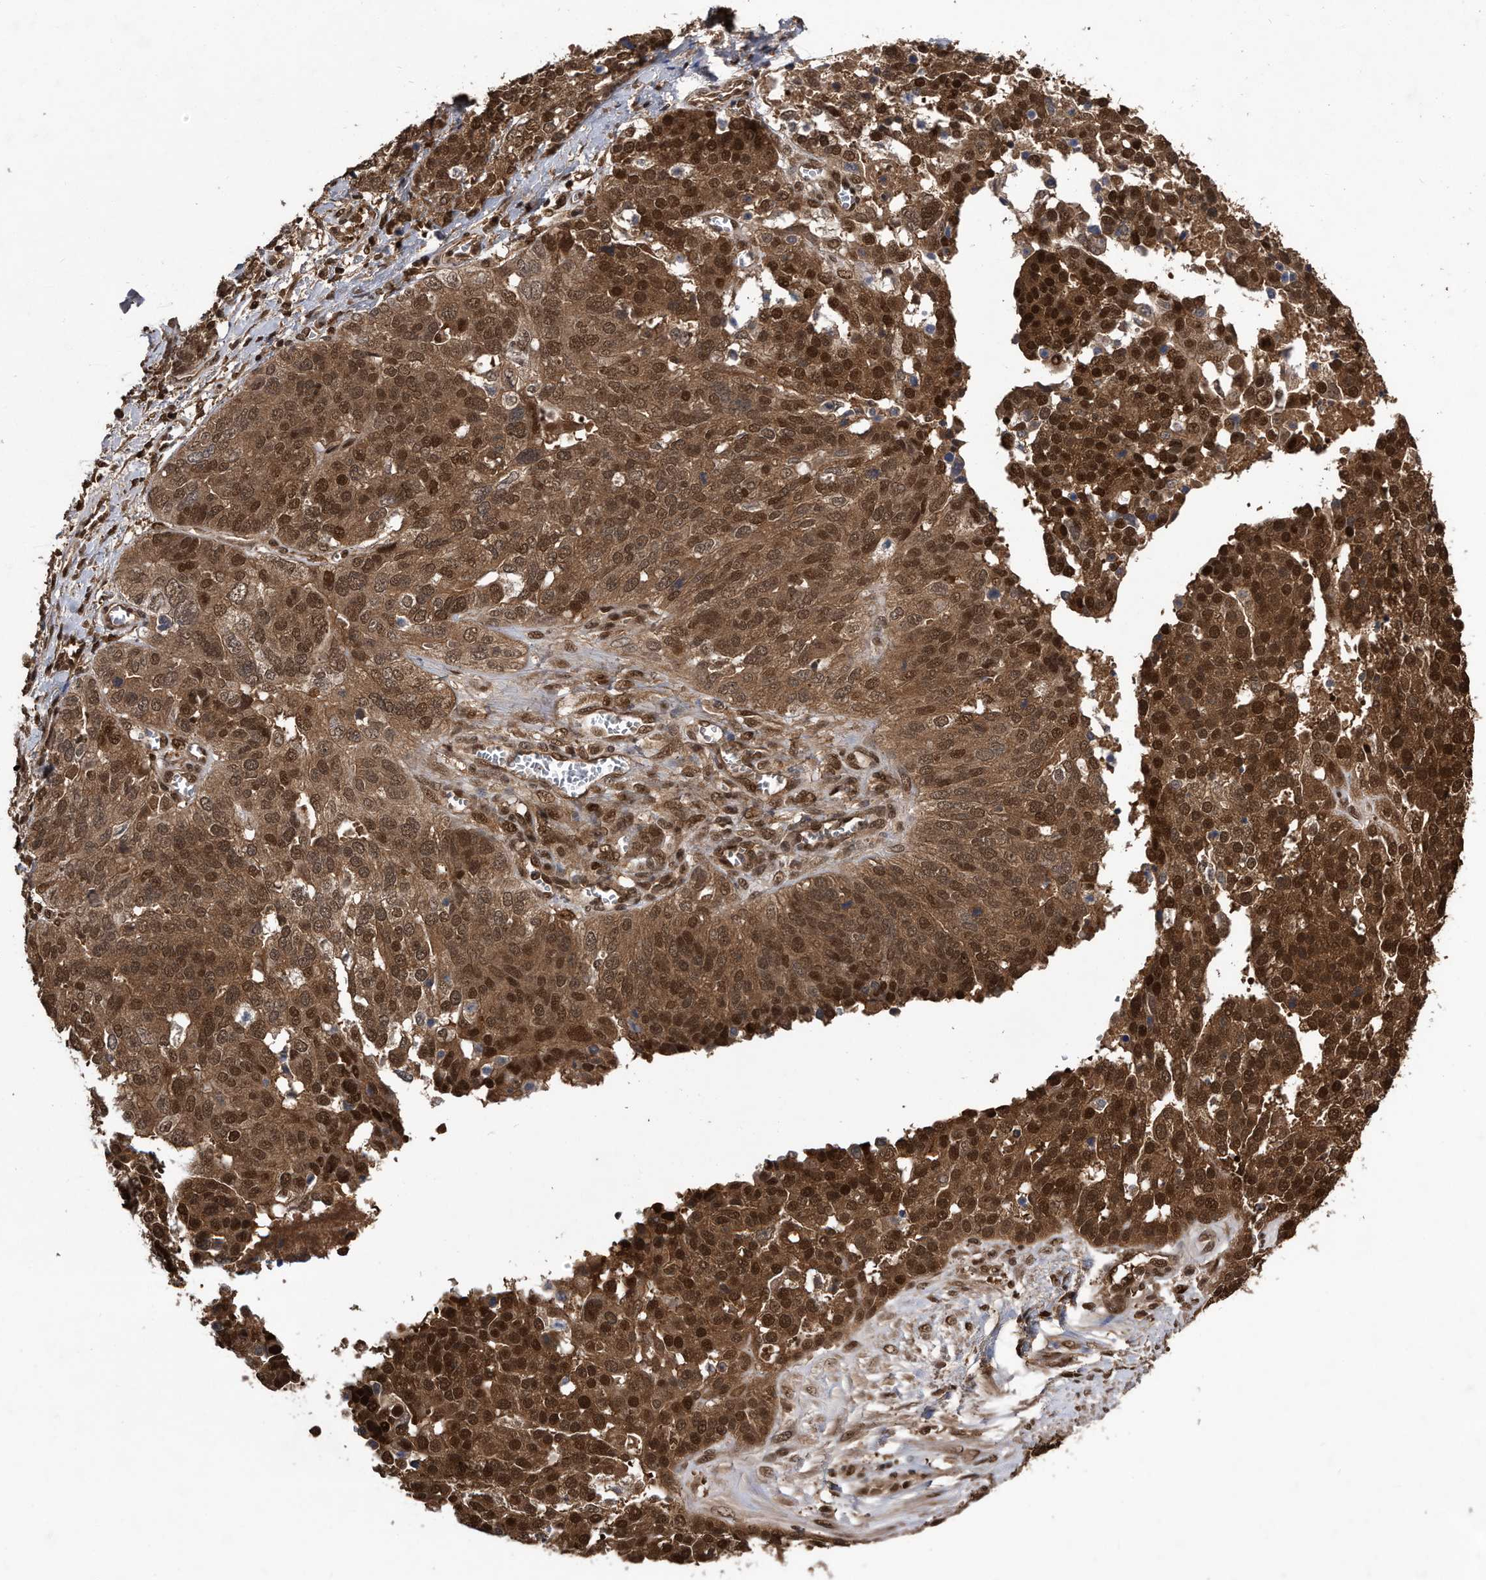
{"staining": {"intensity": "strong", "quantity": ">75%", "location": "cytoplasmic/membranous,nuclear"}, "tissue": "ovarian cancer", "cell_type": "Tumor cells", "image_type": "cancer", "snomed": [{"axis": "morphology", "description": "Cystadenocarcinoma, serous, NOS"}, {"axis": "topography", "description": "Ovary"}], "caption": "Immunohistochemistry (DAB) staining of ovarian serous cystadenocarcinoma reveals strong cytoplasmic/membranous and nuclear protein staining in approximately >75% of tumor cells.", "gene": "RAD23B", "patient": {"sex": "female", "age": 44}}